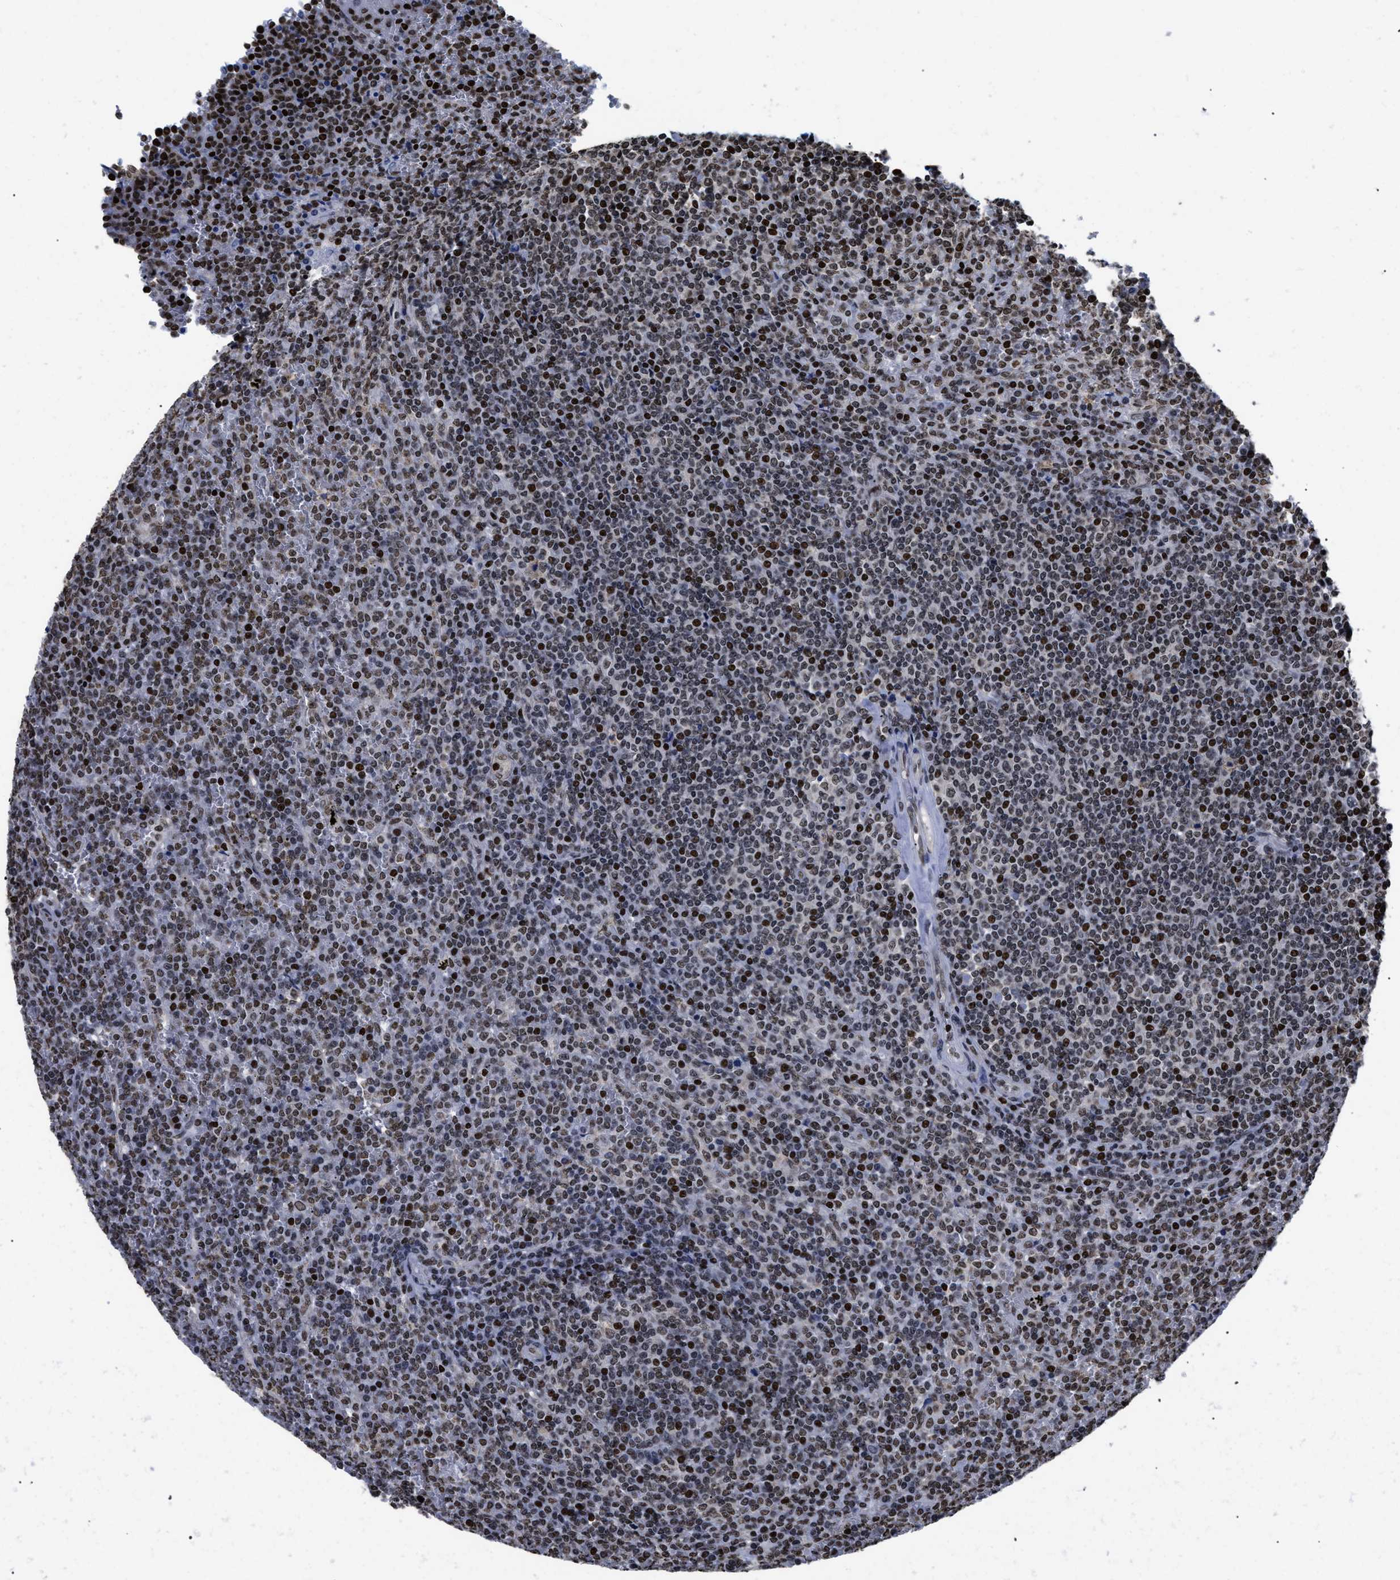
{"staining": {"intensity": "strong", "quantity": "25%-75%", "location": "nuclear"}, "tissue": "lymphoma", "cell_type": "Tumor cells", "image_type": "cancer", "snomed": [{"axis": "morphology", "description": "Malignant lymphoma, non-Hodgkin's type, Low grade"}, {"axis": "topography", "description": "Spleen"}], "caption": "The micrograph exhibits immunohistochemical staining of lymphoma. There is strong nuclear staining is present in about 25%-75% of tumor cells. (Stains: DAB (3,3'-diaminobenzidine) in brown, nuclei in blue, Microscopy: brightfield microscopy at high magnification).", "gene": "CALHM3", "patient": {"sex": "female", "age": 19}}